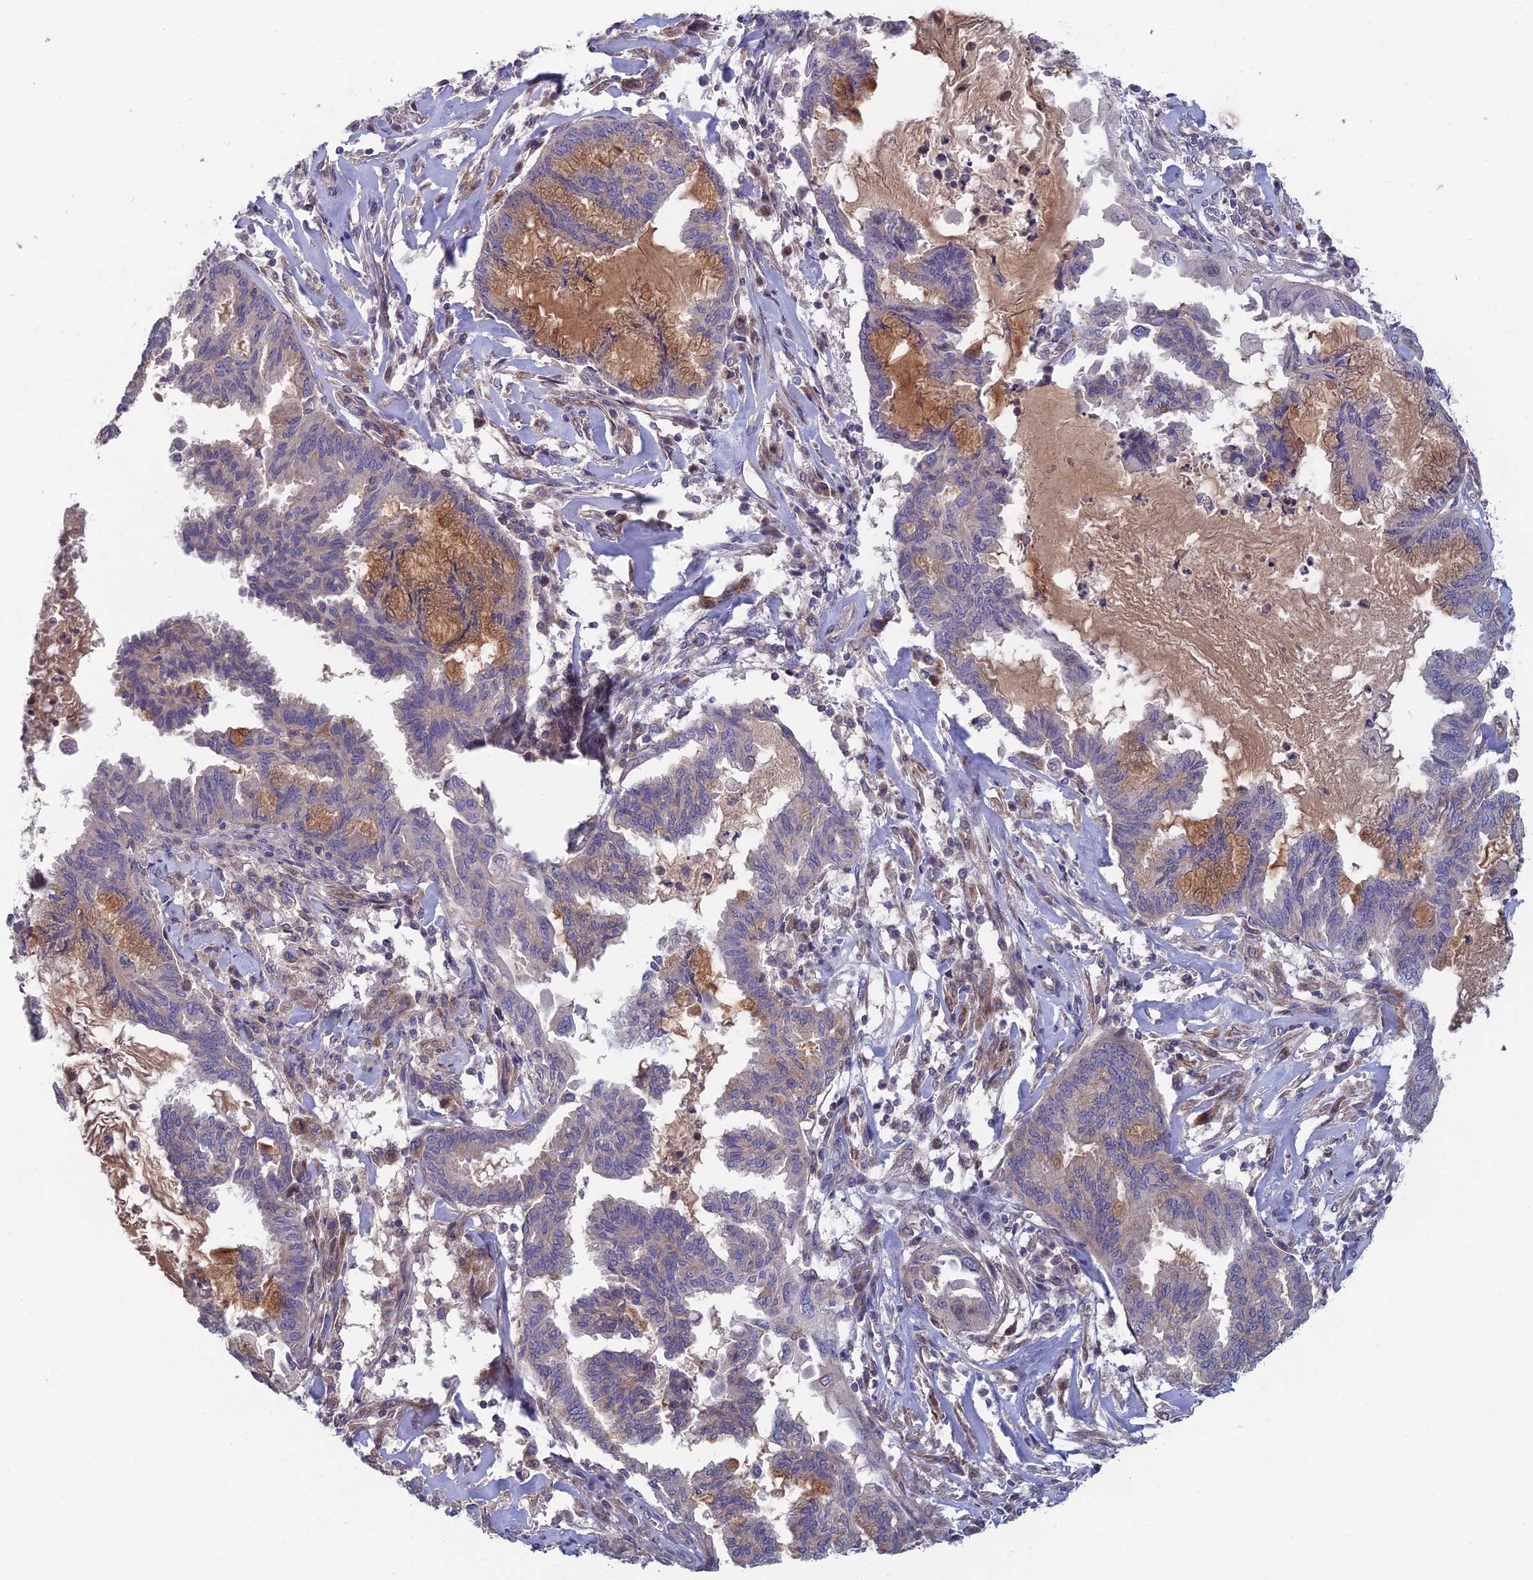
{"staining": {"intensity": "weak", "quantity": "<25%", "location": "cytoplasmic/membranous"}, "tissue": "endometrial cancer", "cell_type": "Tumor cells", "image_type": "cancer", "snomed": [{"axis": "morphology", "description": "Adenocarcinoma, NOS"}, {"axis": "topography", "description": "Endometrium"}], "caption": "DAB immunohistochemical staining of human endometrial adenocarcinoma displays no significant positivity in tumor cells.", "gene": "USP37", "patient": {"sex": "female", "age": 86}}